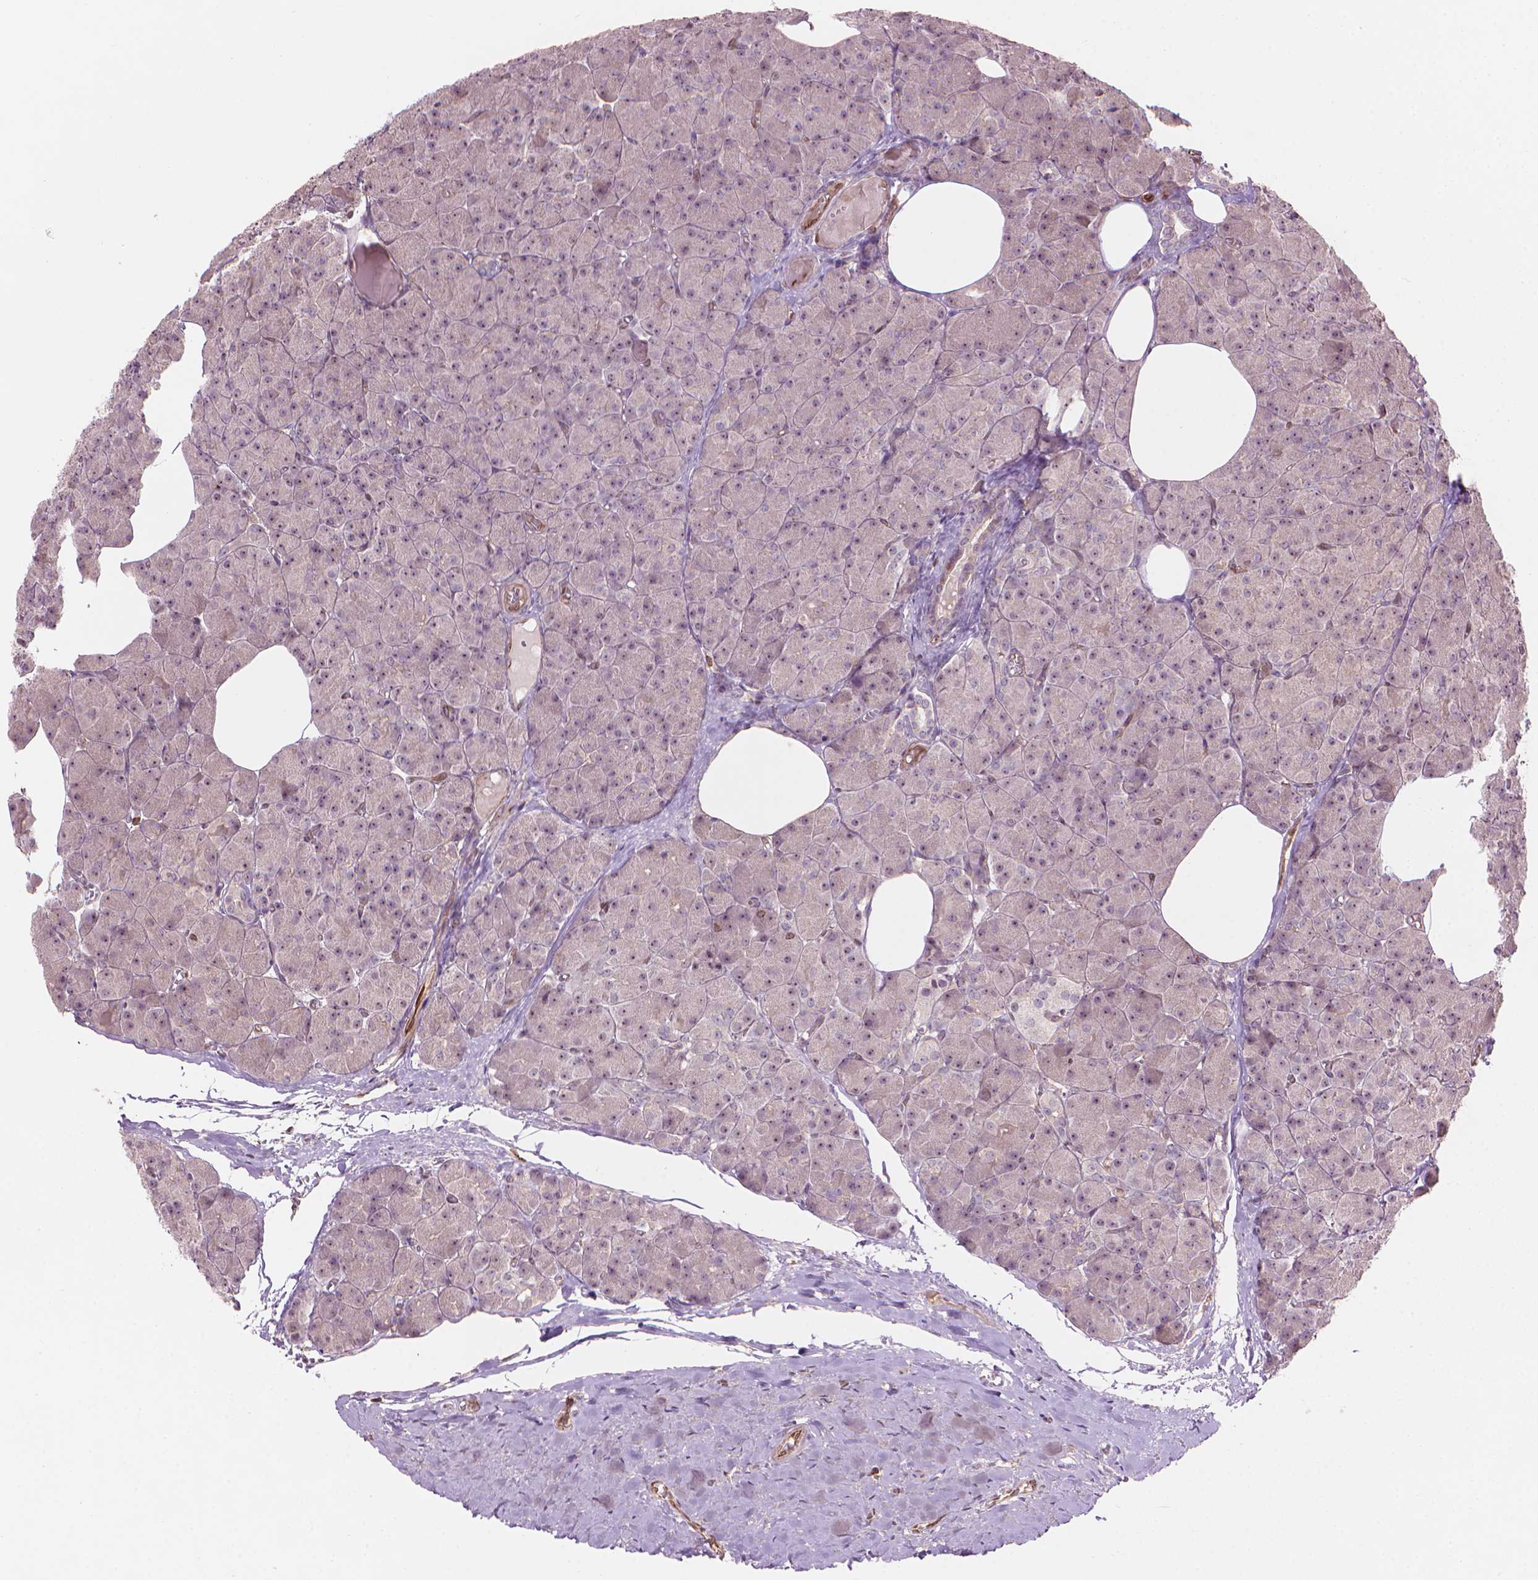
{"staining": {"intensity": "moderate", "quantity": "25%-75%", "location": "nuclear"}, "tissue": "pancreas", "cell_type": "Exocrine glandular cells", "image_type": "normal", "snomed": [{"axis": "morphology", "description": "Normal tissue, NOS"}, {"axis": "topography", "description": "Pancreas"}], "caption": "Immunohistochemistry histopathology image of normal pancreas stained for a protein (brown), which shows medium levels of moderate nuclear staining in approximately 25%-75% of exocrine glandular cells.", "gene": "SMC2", "patient": {"sex": "female", "age": 45}}